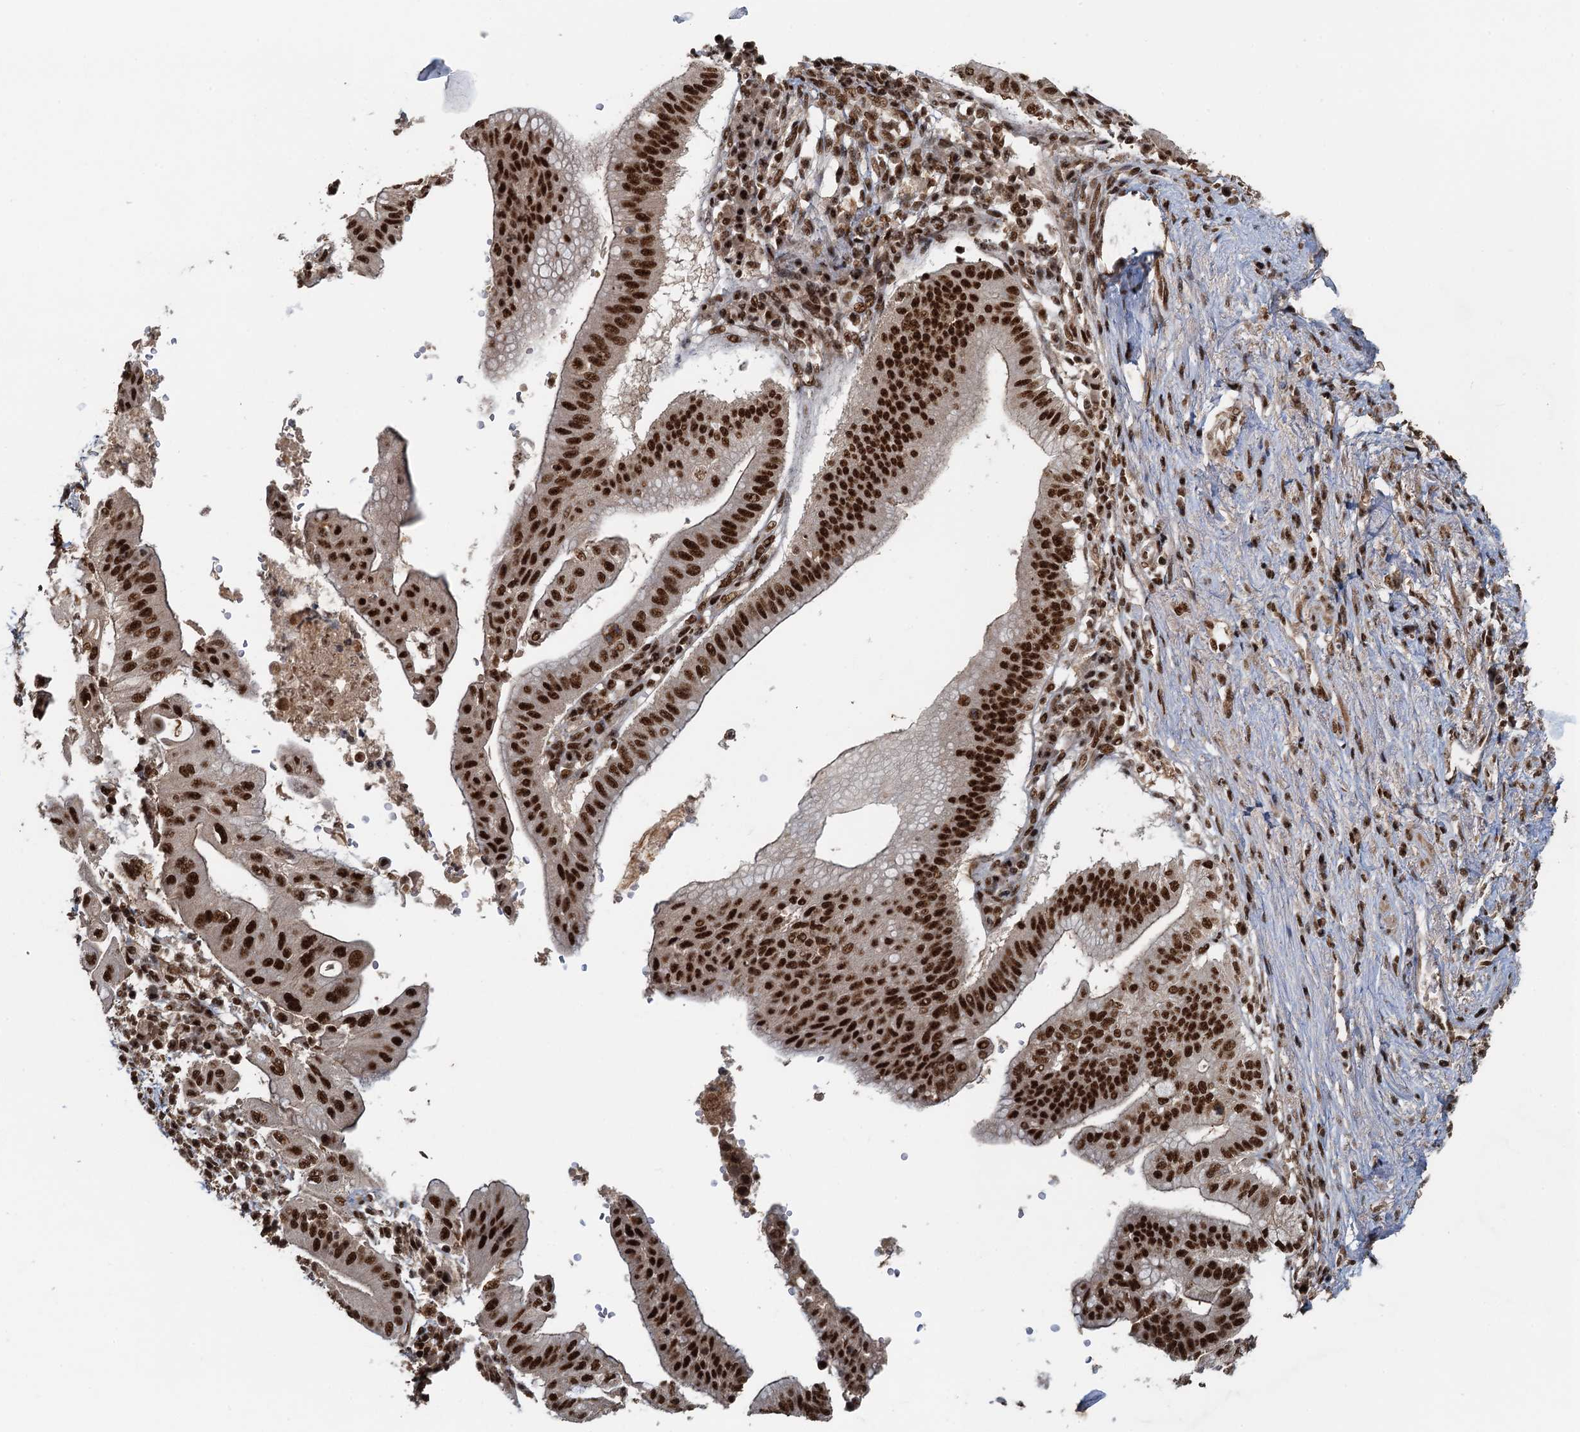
{"staining": {"intensity": "strong", "quantity": ">75%", "location": "nuclear"}, "tissue": "pancreatic cancer", "cell_type": "Tumor cells", "image_type": "cancer", "snomed": [{"axis": "morphology", "description": "Adenocarcinoma, NOS"}, {"axis": "topography", "description": "Pancreas"}], "caption": "This is a micrograph of IHC staining of pancreatic cancer, which shows strong positivity in the nuclear of tumor cells.", "gene": "ZC3H18", "patient": {"sex": "male", "age": 68}}